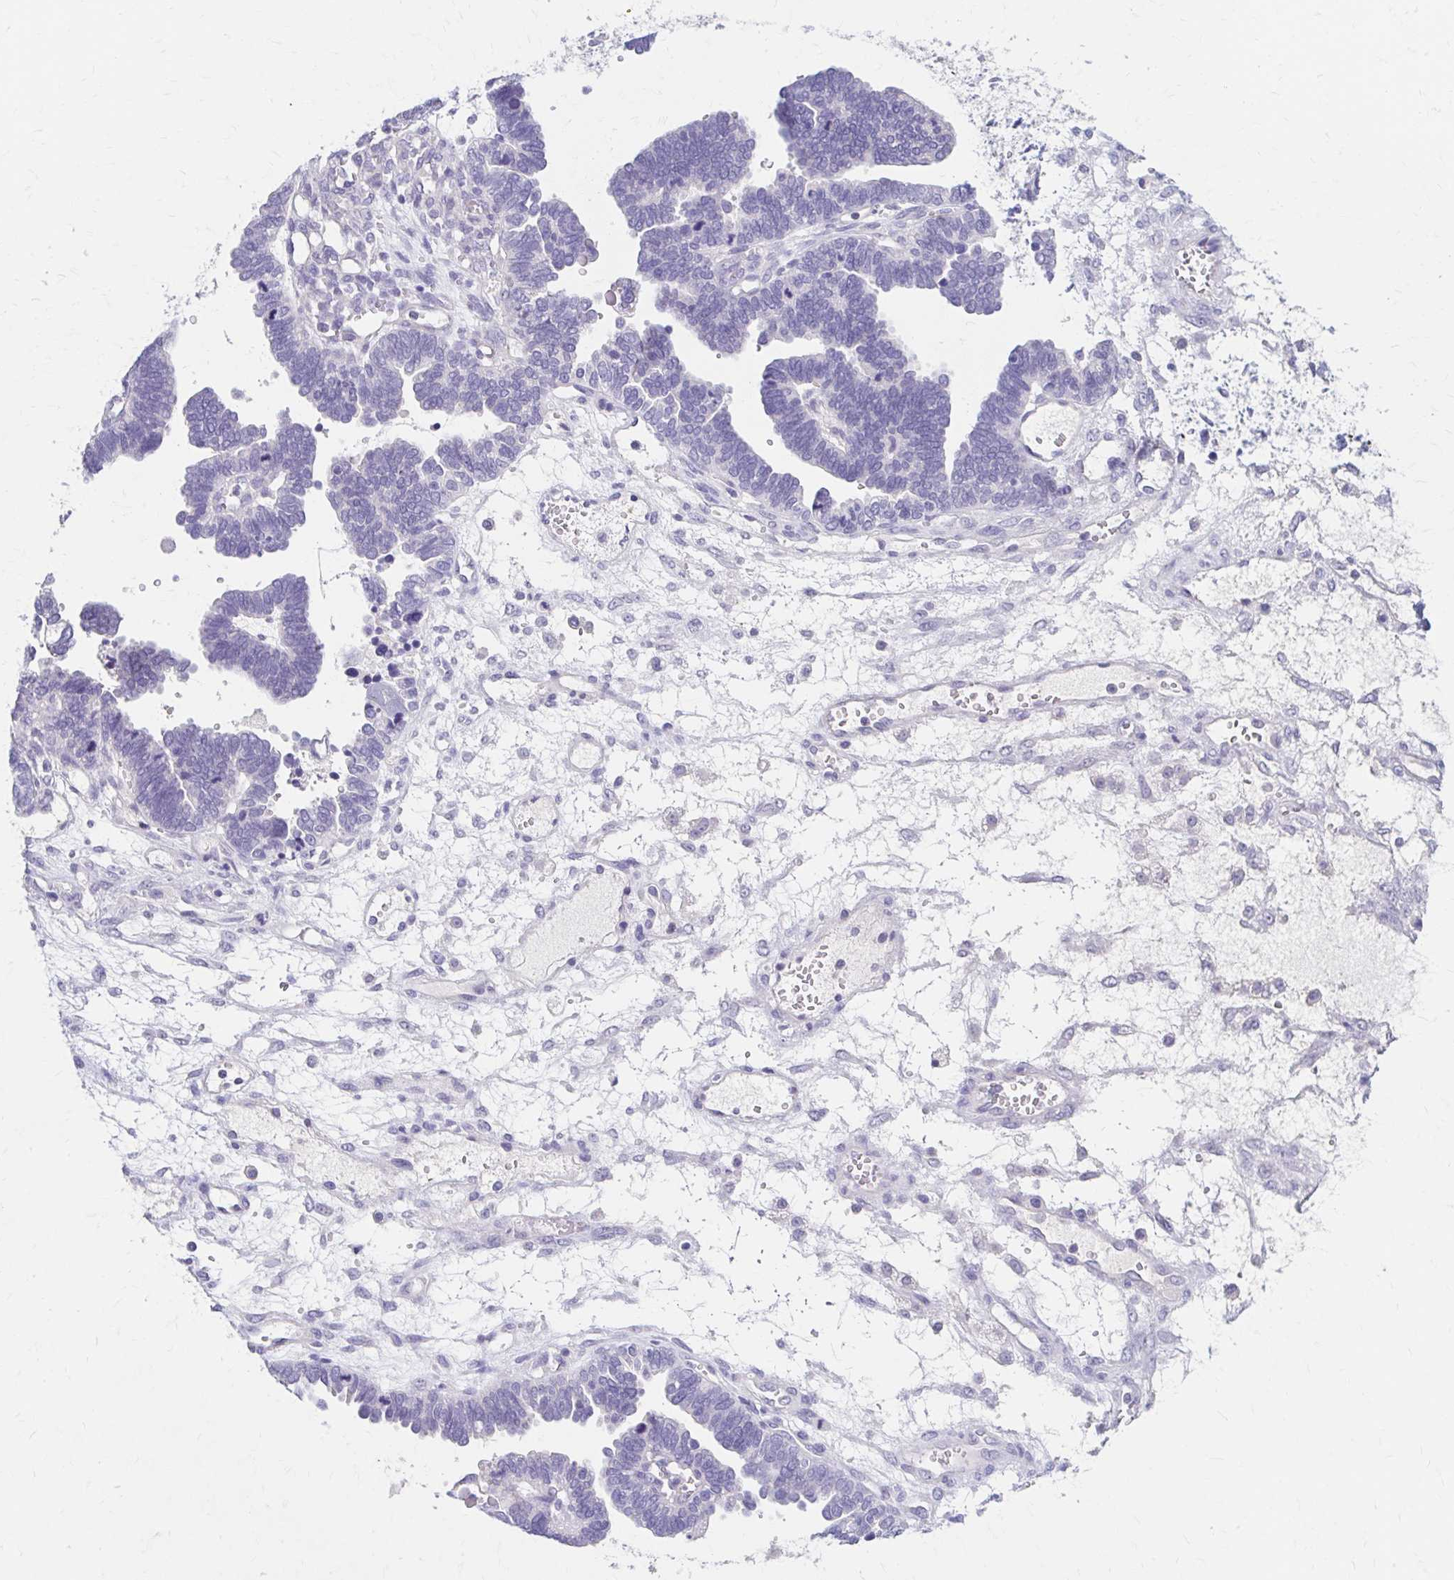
{"staining": {"intensity": "negative", "quantity": "none", "location": "none"}, "tissue": "ovarian cancer", "cell_type": "Tumor cells", "image_type": "cancer", "snomed": [{"axis": "morphology", "description": "Cystadenocarcinoma, serous, NOS"}, {"axis": "topography", "description": "Ovary"}], "caption": "A high-resolution photomicrograph shows IHC staining of serous cystadenocarcinoma (ovarian), which reveals no significant positivity in tumor cells. Nuclei are stained in blue.", "gene": "AZGP1", "patient": {"sex": "female", "age": 51}}